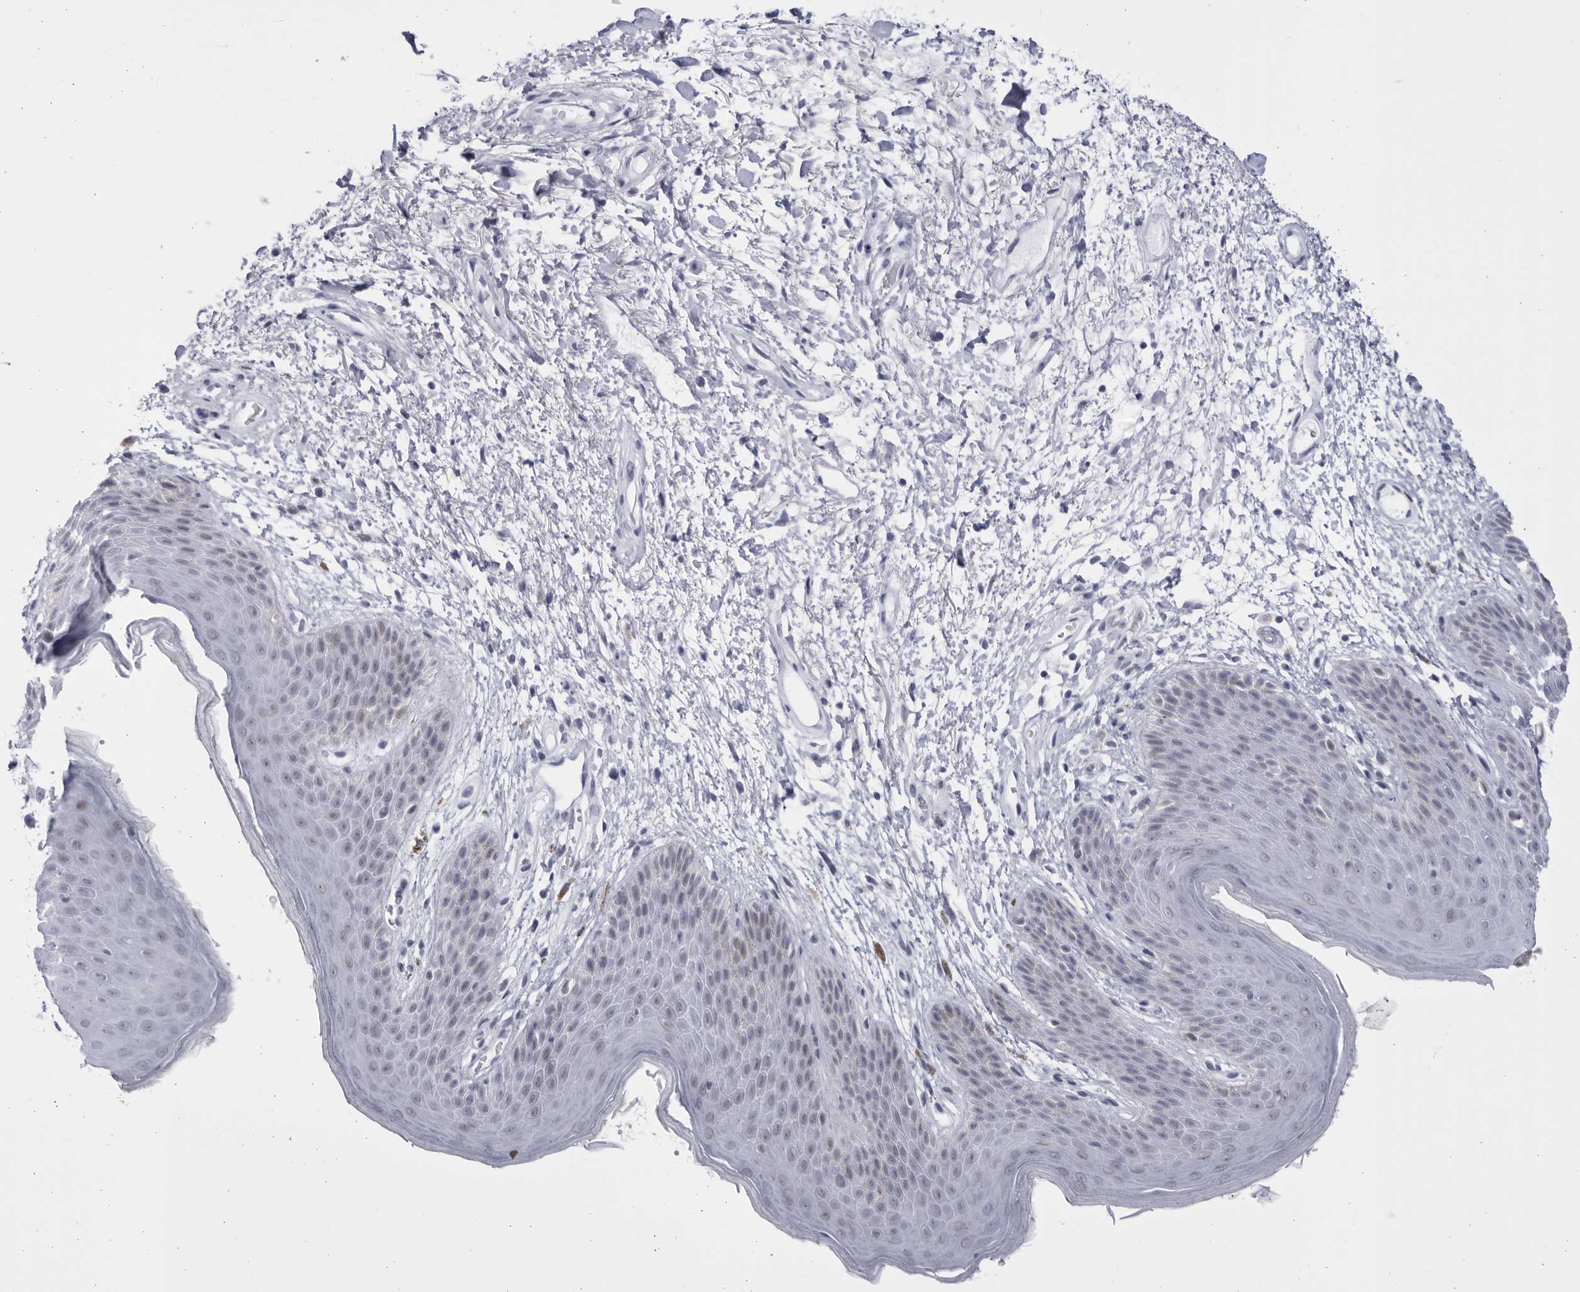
{"staining": {"intensity": "weak", "quantity": "<25%", "location": "nuclear"}, "tissue": "skin", "cell_type": "Epidermal cells", "image_type": "normal", "snomed": [{"axis": "morphology", "description": "Normal tissue, NOS"}, {"axis": "topography", "description": "Anal"}], "caption": "Immunohistochemical staining of unremarkable skin shows no significant positivity in epidermal cells.", "gene": "CCDC181", "patient": {"sex": "male", "age": 74}}